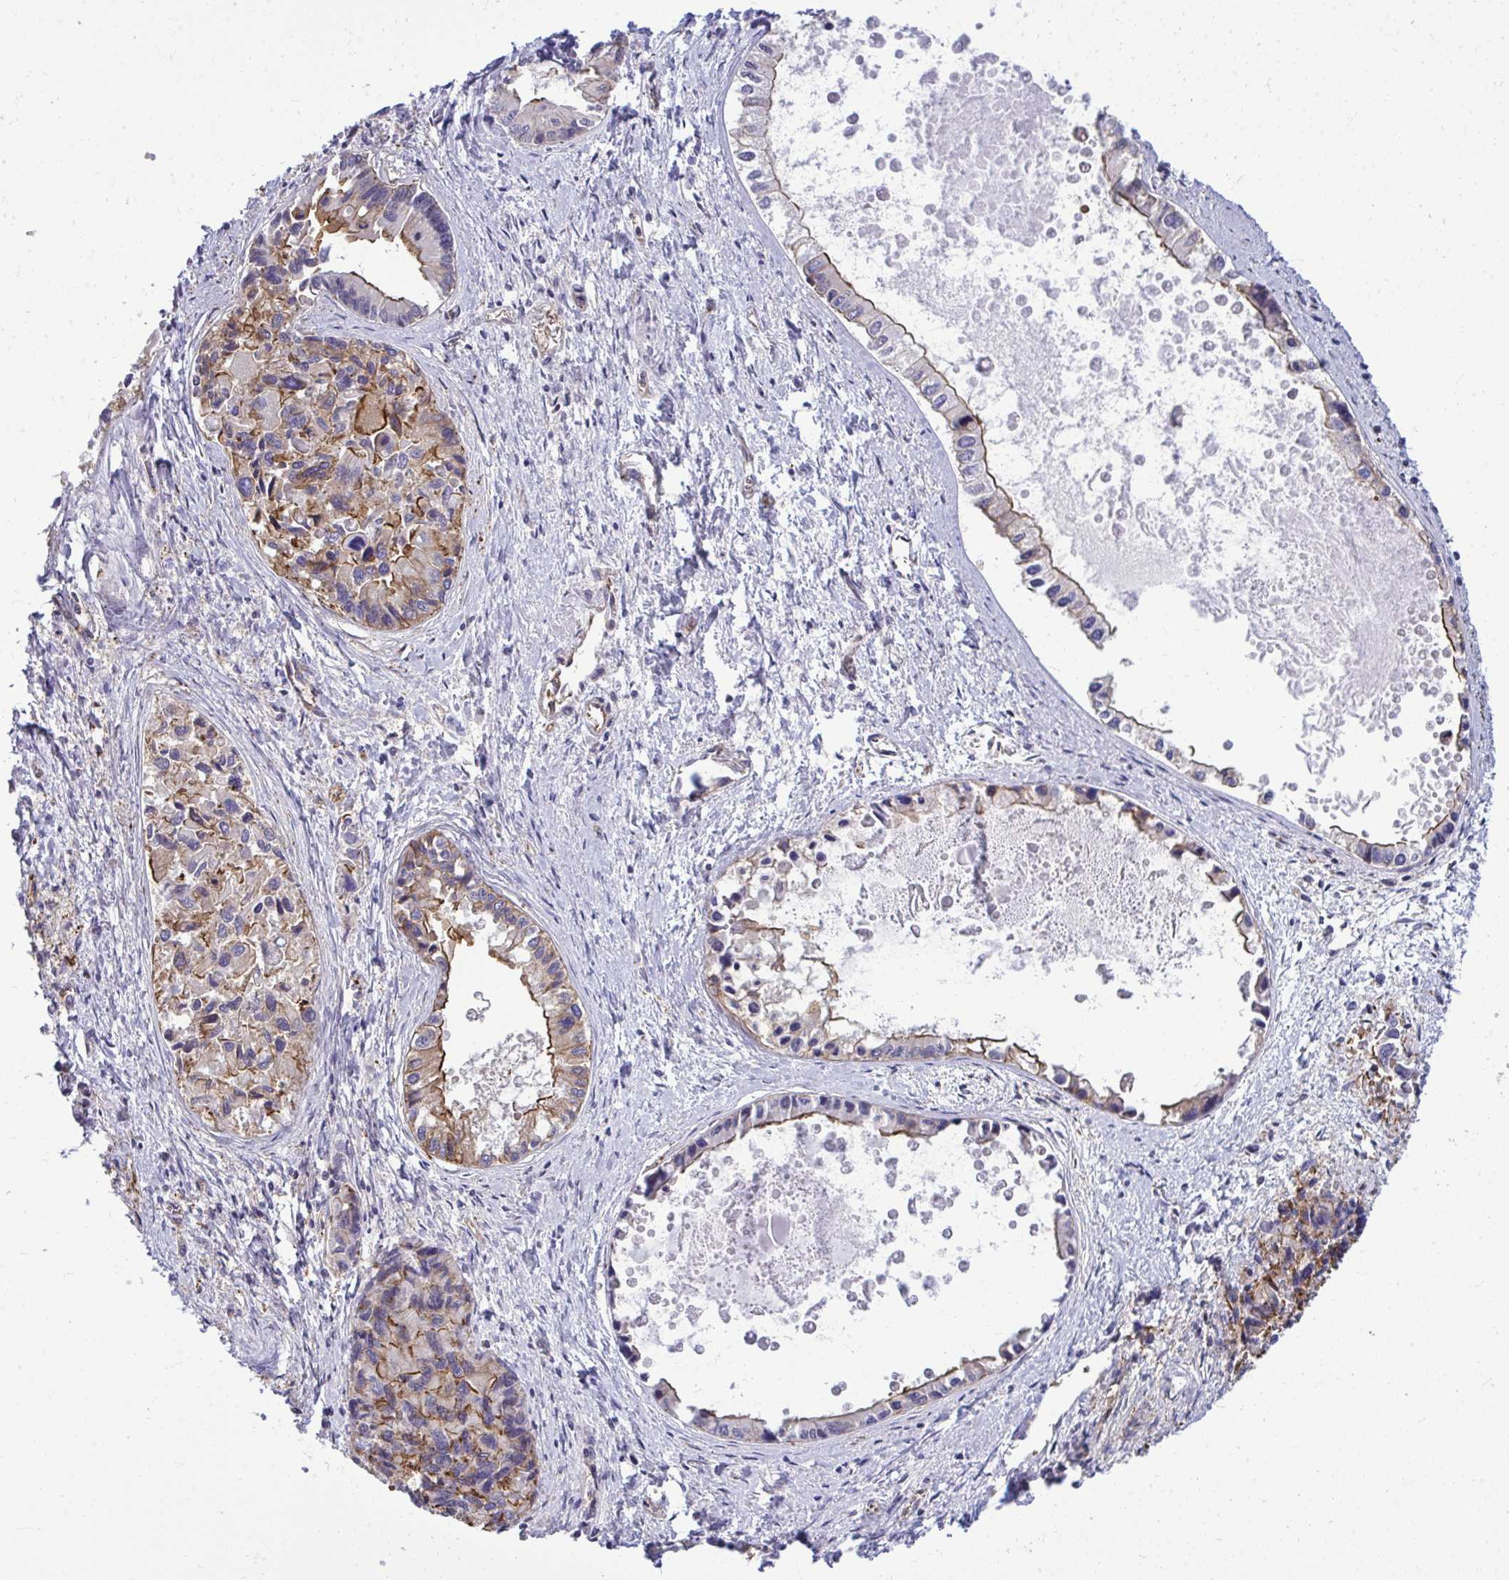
{"staining": {"intensity": "moderate", "quantity": "25%-75%", "location": "cytoplasmic/membranous"}, "tissue": "liver cancer", "cell_type": "Tumor cells", "image_type": "cancer", "snomed": [{"axis": "morphology", "description": "Cholangiocarcinoma"}, {"axis": "topography", "description": "Liver"}], "caption": "Approximately 25%-75% of tumor cells in liver cholangiocarcinoma reveal moderate cytoplasmic/membranous protein expression as visualized by brown immunohistochemical staining.", "gene": "FUT10", "patient": {"sex": "male", "age": 66}}